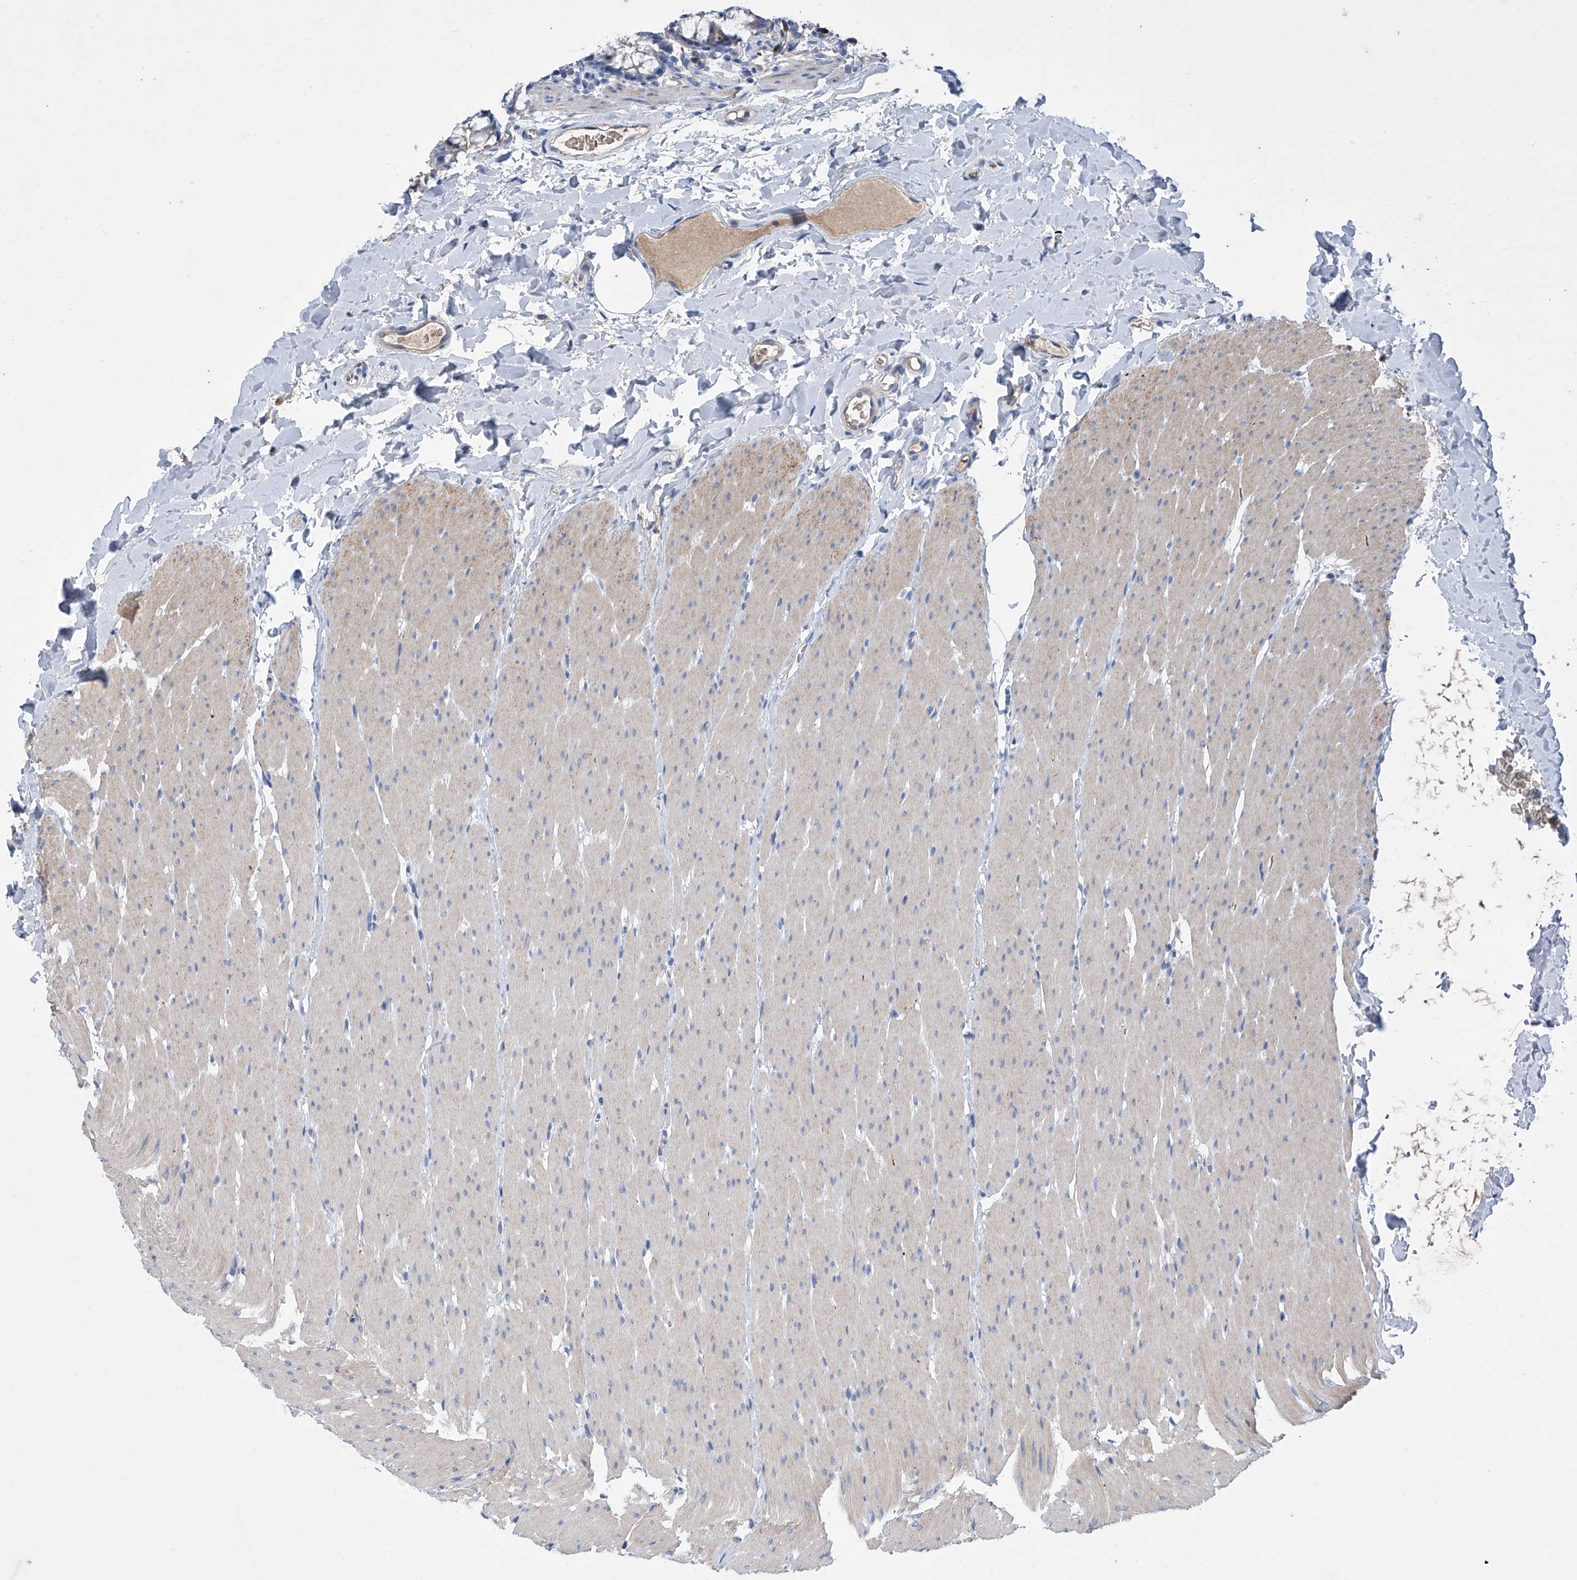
{"staining": {"intensity": "weak", "quantity": "25%-75%", "location": "cytoplasmic/membranous"}, "tissue": "colon", "cell_type": "Endothelial cells", "image_type": "normal", "snomed": [{"axis": "morphology", "description": "Normal tissue, NOS"}, {"axis": "topography", "description": "Colon"}], "caption": "Colon stained for a protein (brown) shows weak cytoplasmic/membranous positive staining in approximately 25%-75% of endothelial cells.", "gene": "GPT", "patient": {"sex": "female", "age": 62}}